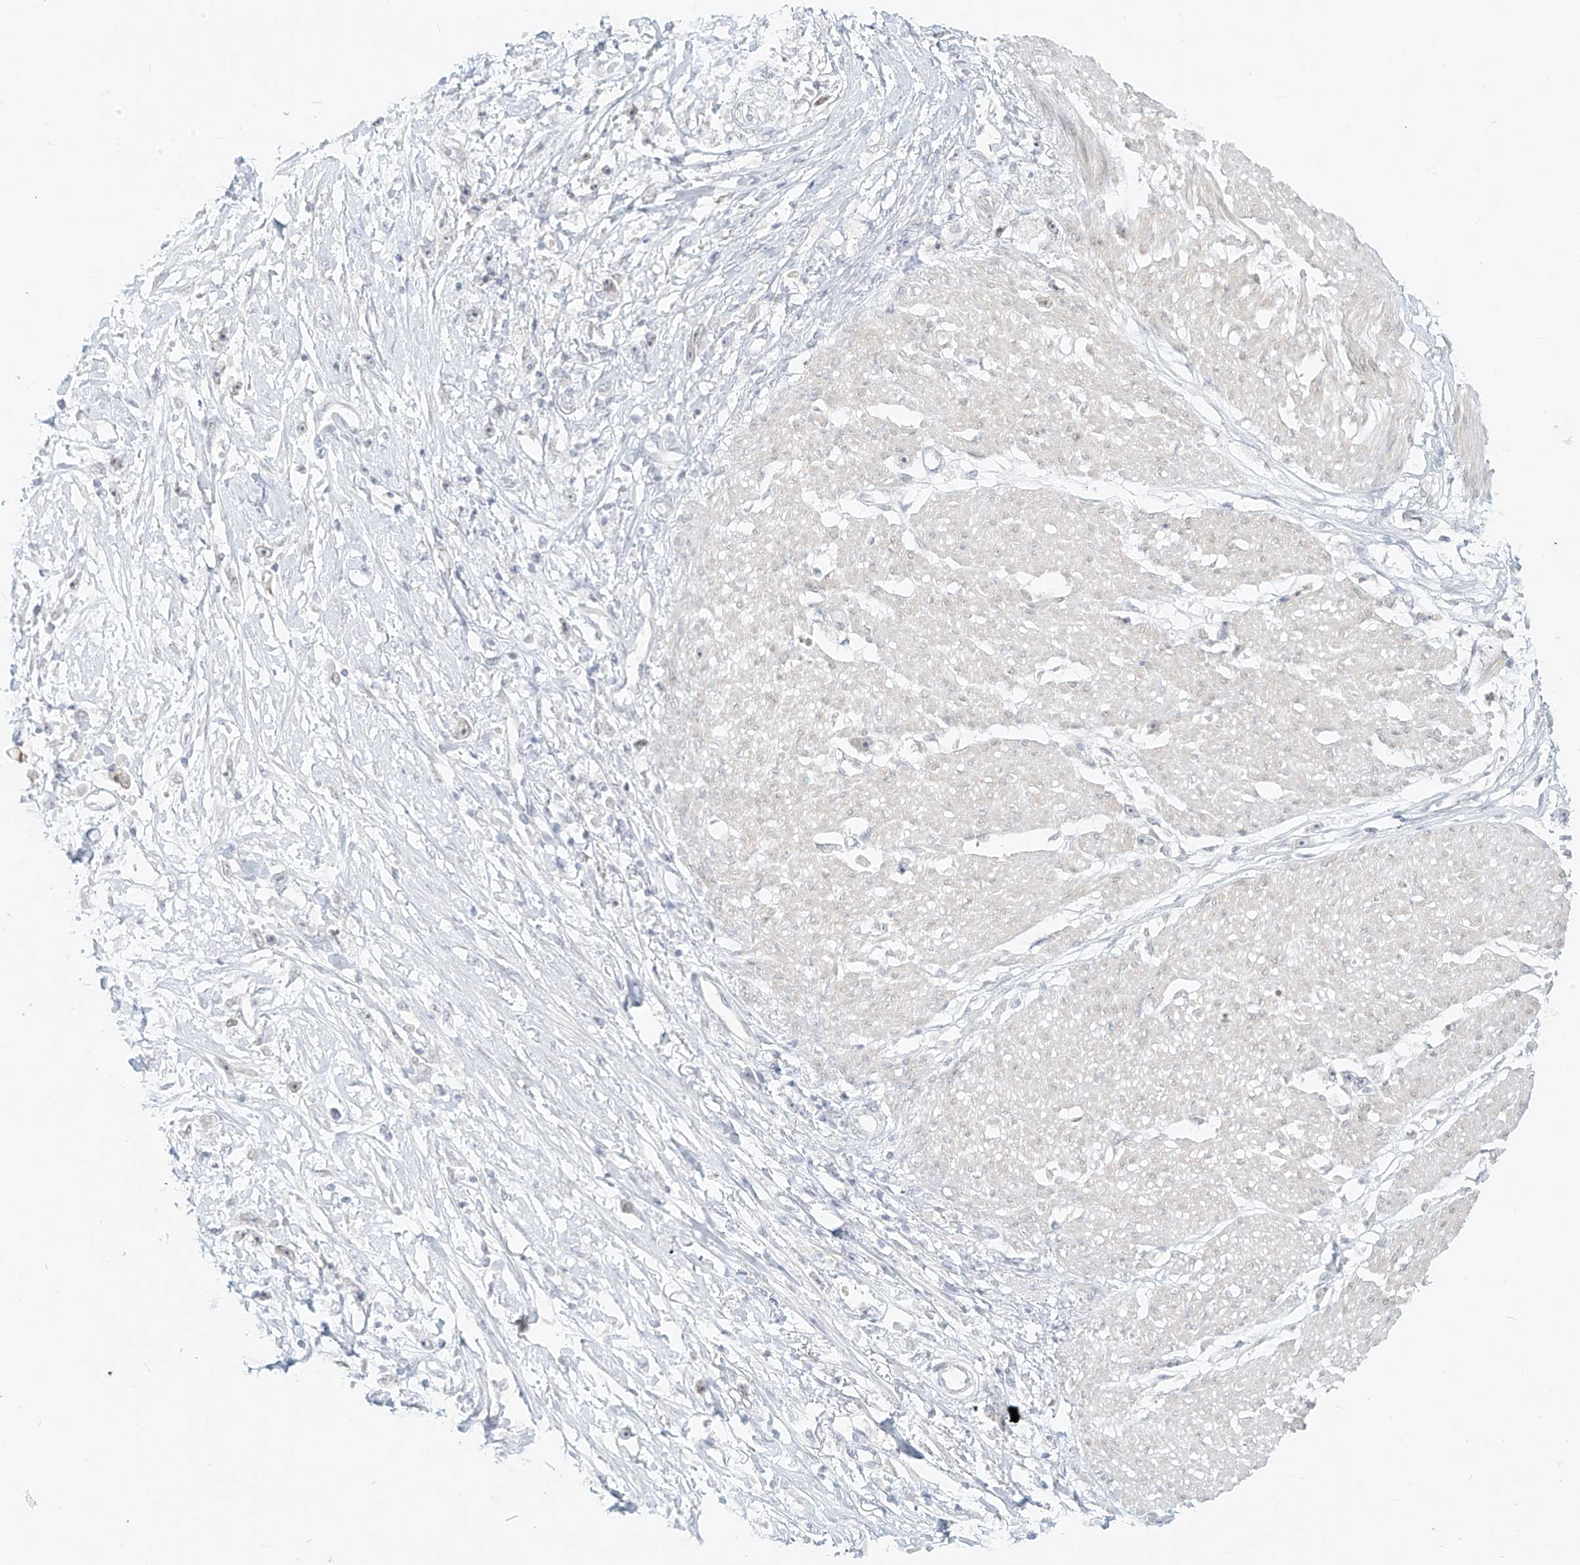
{"staining": {"intensity": "negative", "quantity": "none", "location": "none"}, "tissue": "stomach cancer", "cell_type": "Tumor cells", "image_type": "cancer", "snomed": [{"axis": "morphology", "description": "Adenocarcinoma, NOS"}, {"axis": "topography", "description": "Stomach"}], "caption": "Immunohistochemistry photomicrograph of neoplastic tissue: human adenocarcinoma (stomach) stained with DAB (3,3'-diaminobenzidine) displays no significant protein positivity in tumor cells.", "gene": "OSBPL7", "patient": {"sex": "female", "age": 59}}